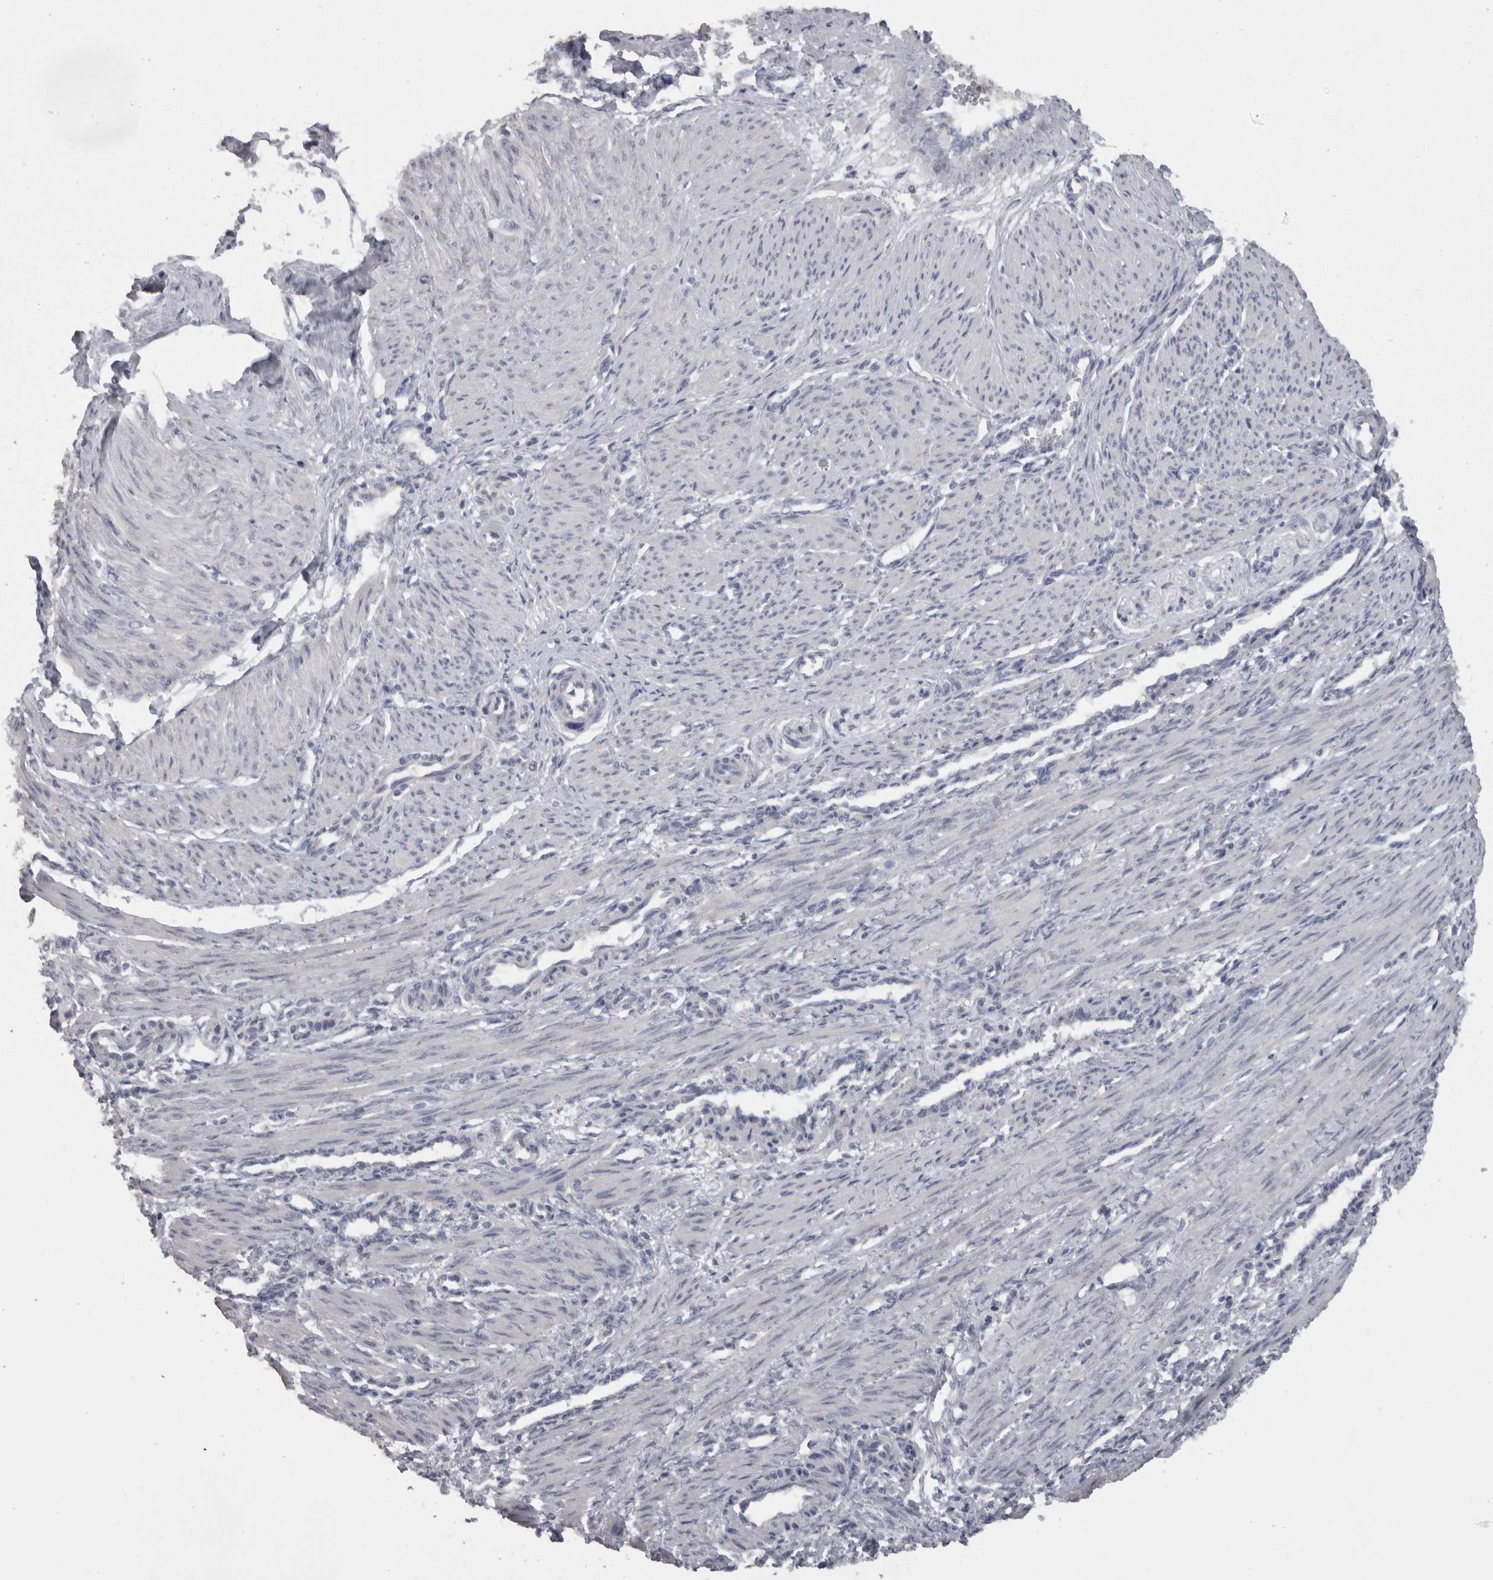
{"staining": {"intensity": "negative", "quantity": "none", "location": "none"}, "tissue": "smooth muscle", "cell_type": "Smooth muscle cells", "image_type": "normal", "snomed": [{"axis": "morphology", "description": "Normal tissue, NOS"}, {"axis": "topography", "description": "Endometrium"}], "caption": "DAB immunohistochemical staining of benign human smooth muscle demonstrates no significant positivity in smooth muscle cells.", "gene": "CAMK2D", "patient": {"sex": "female", "age": 33}}